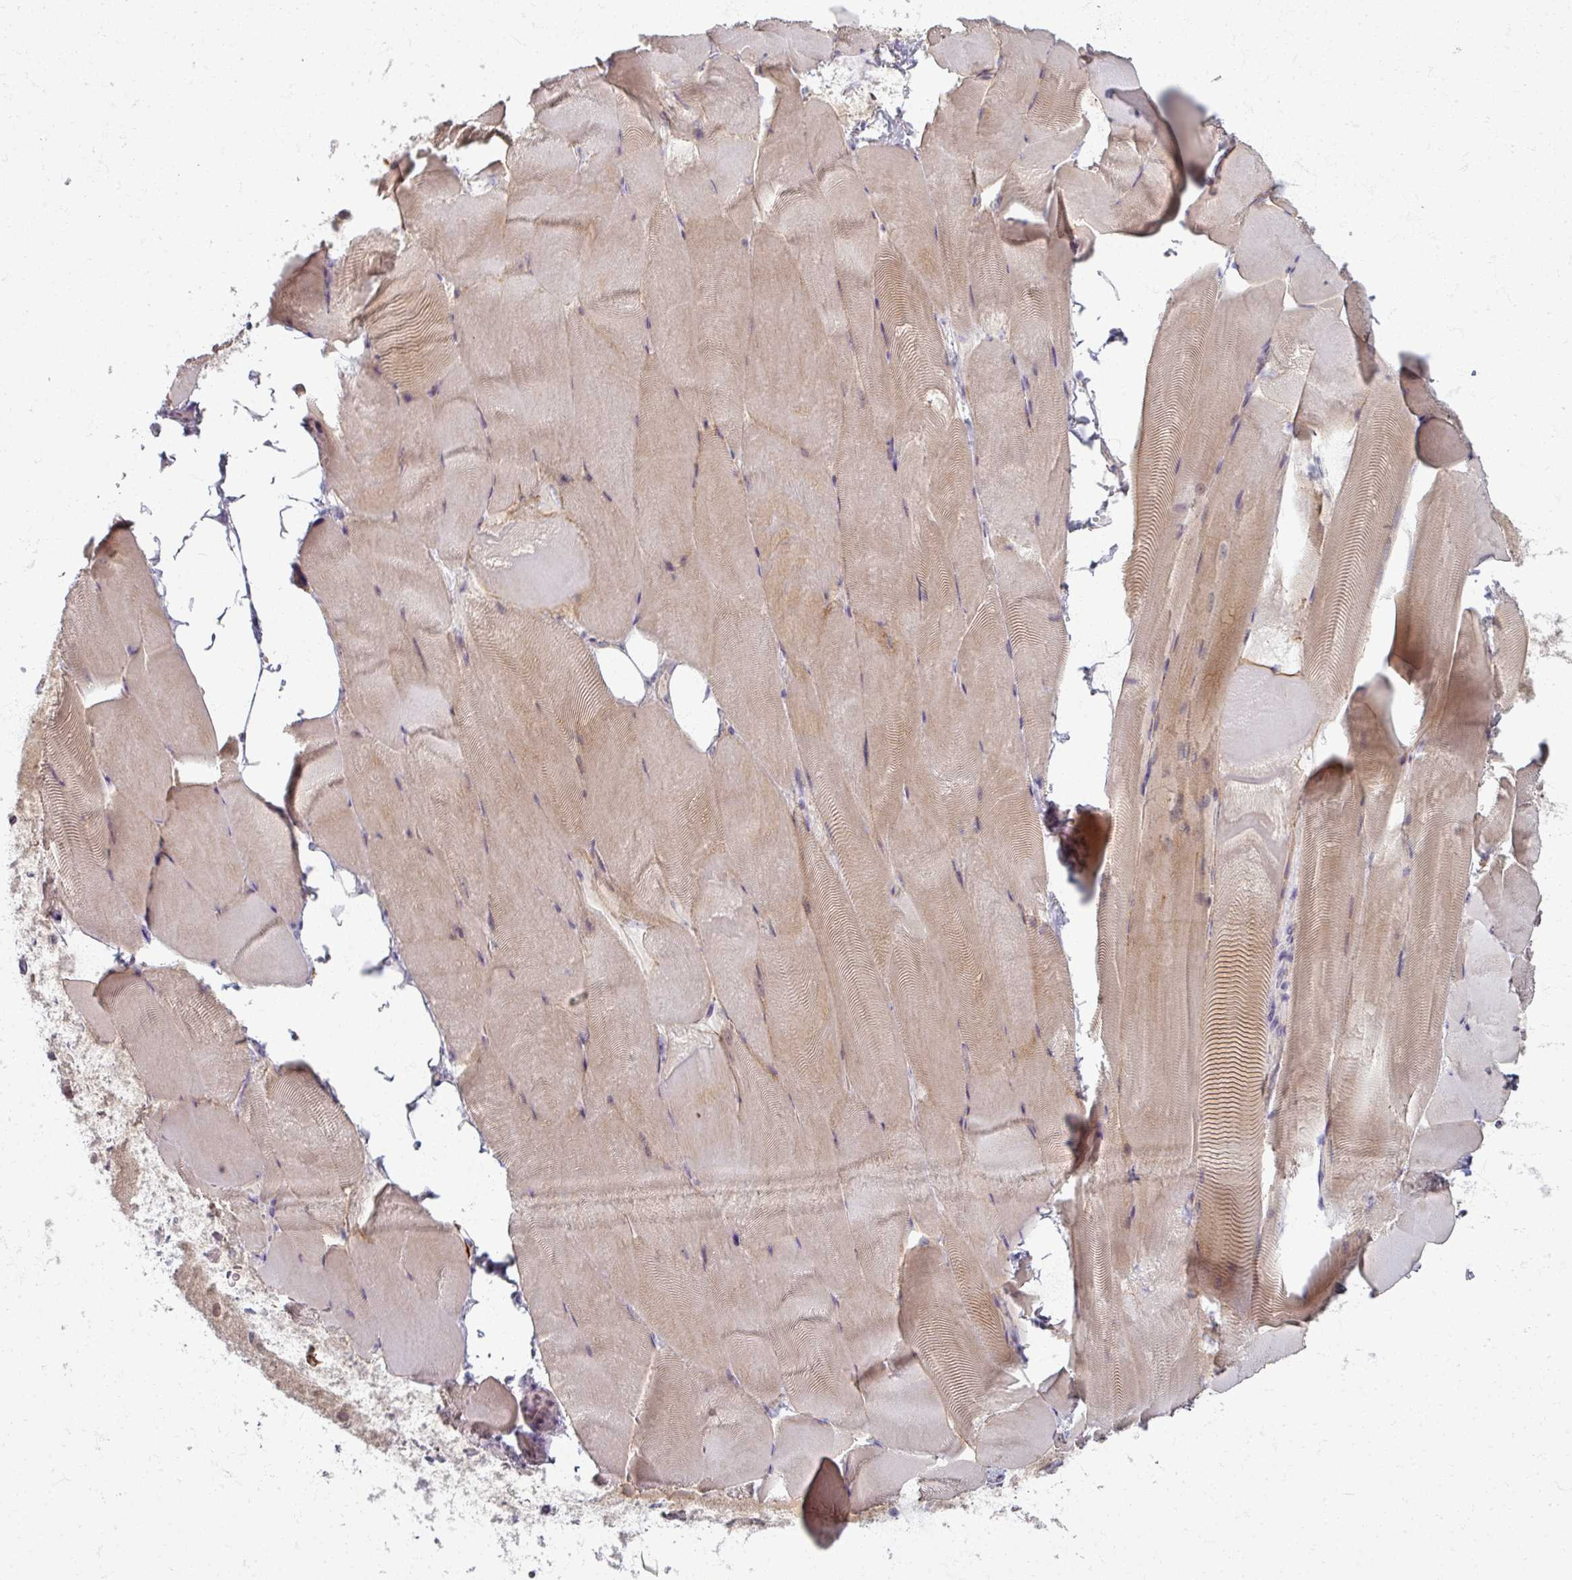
{"staining": {"intensity": "weak", "quantity": "25%-75%", "location": "cytoplasmic/membranous"}, "tissue": "skeletal muscle", "cell_type": "Myocytes", "image_type": "normal", "snomed": [{"axis": "morphology", "description": "Normal tissue, NOS"}, {"axis": "topography", "description": "Skeletal muscle"}], "caption": "Immunohistochemical staining of unremarkable human skeletal muscle reveals 25%-75% levels of weak cytoplasmic/membranous protein staining in about 25%-75% of myocytes.", "gene": "TTLL7", "patient": {"sex": "female", "age": 64}}